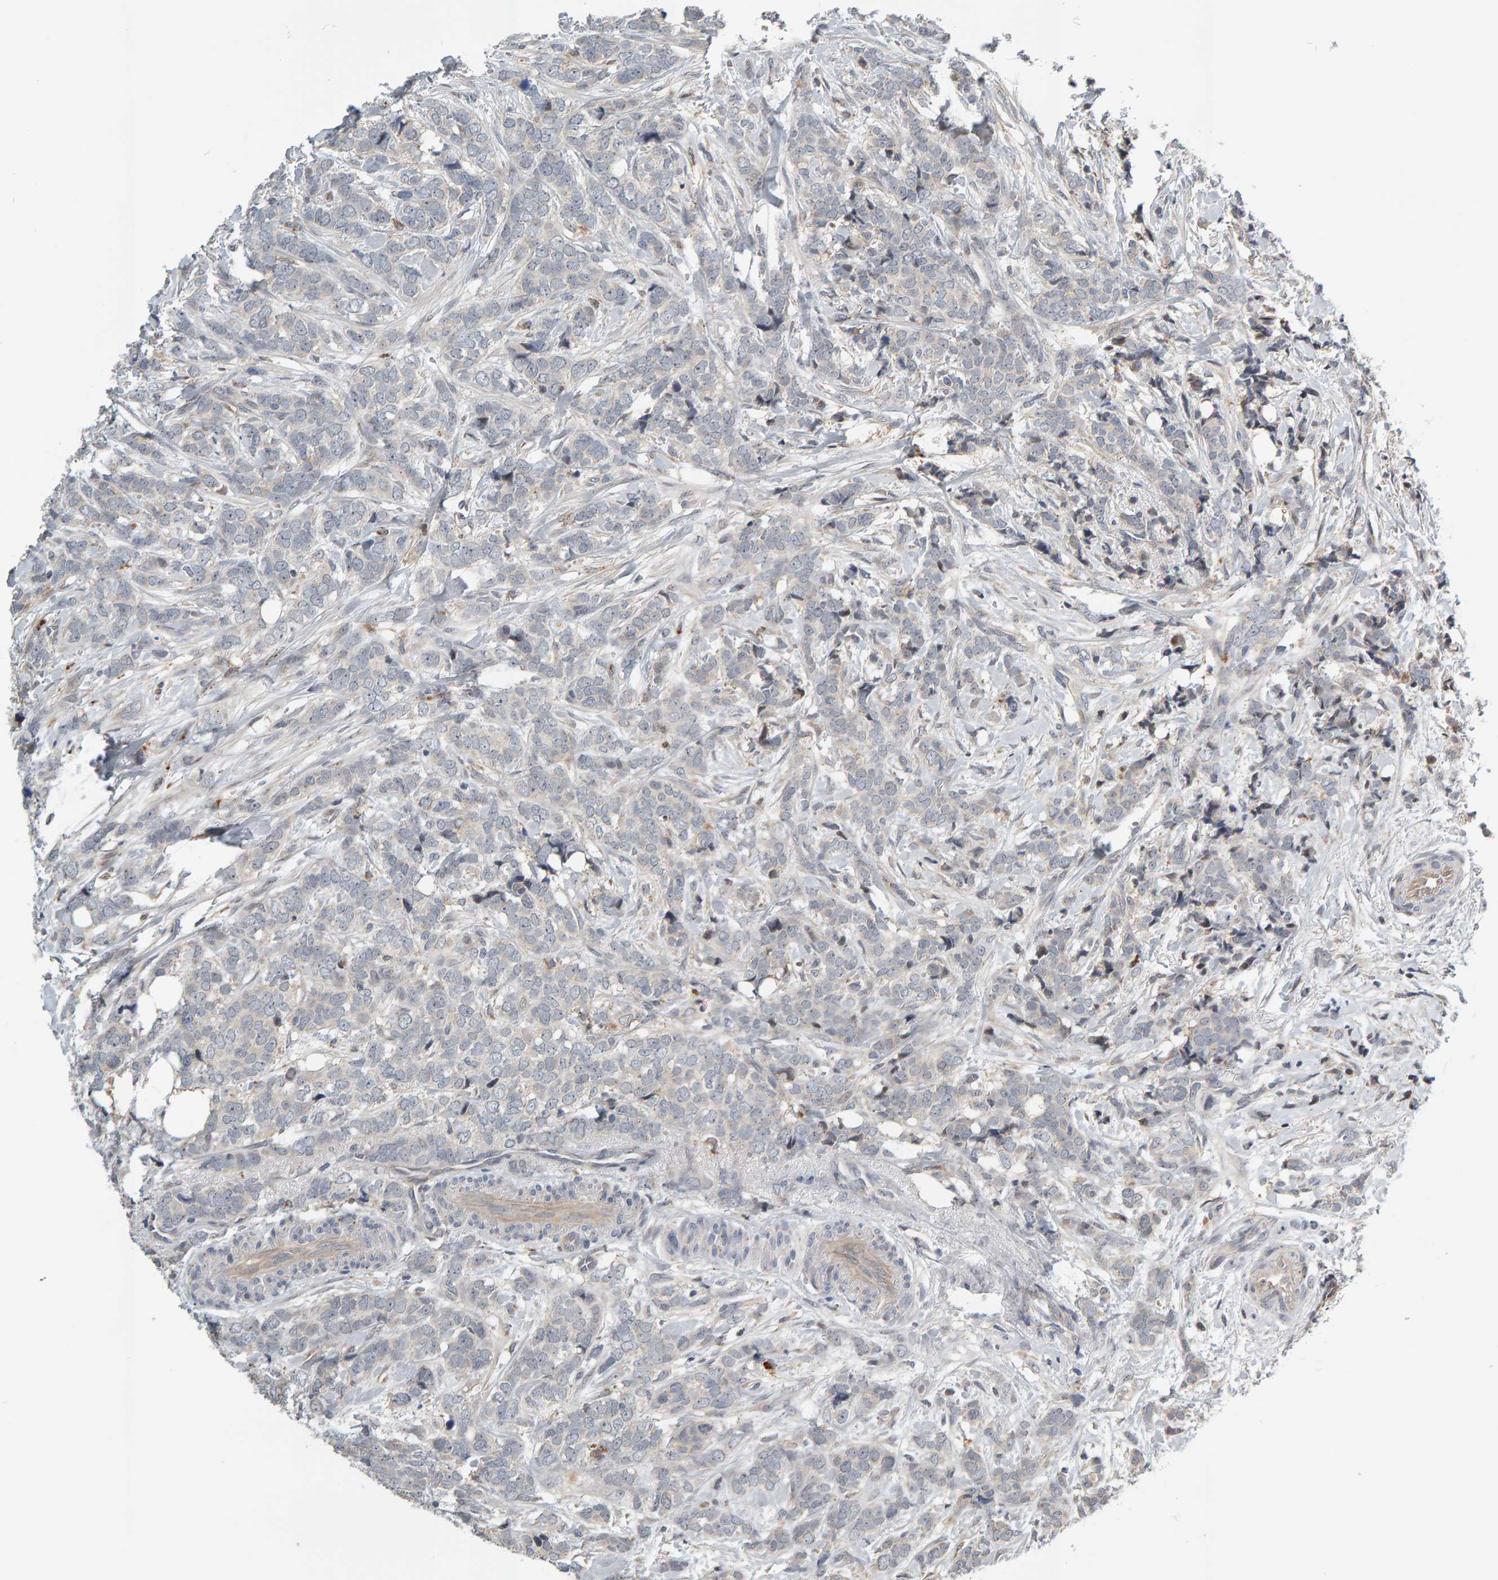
{"staining": {"intensity": "negative", "quantity": "none", "location": "none"}, "tissue": "breast cancer", "cell_type": "Tumor cells", "image_type": "cancer", "snomed": [{"axis": "morphology", "description": "Lobular carcinoma"}, {"axis": "topography", "description": "Skin"}, {"axis": "topography", "description": "Breast"}], "caption": "Immunohistochemistry (IHC) of human lobular carcinoma (breast) reveals no expression in tumor cells.", "gene": "ZNF160", "patient": {"sex": "female", "age": 46}}